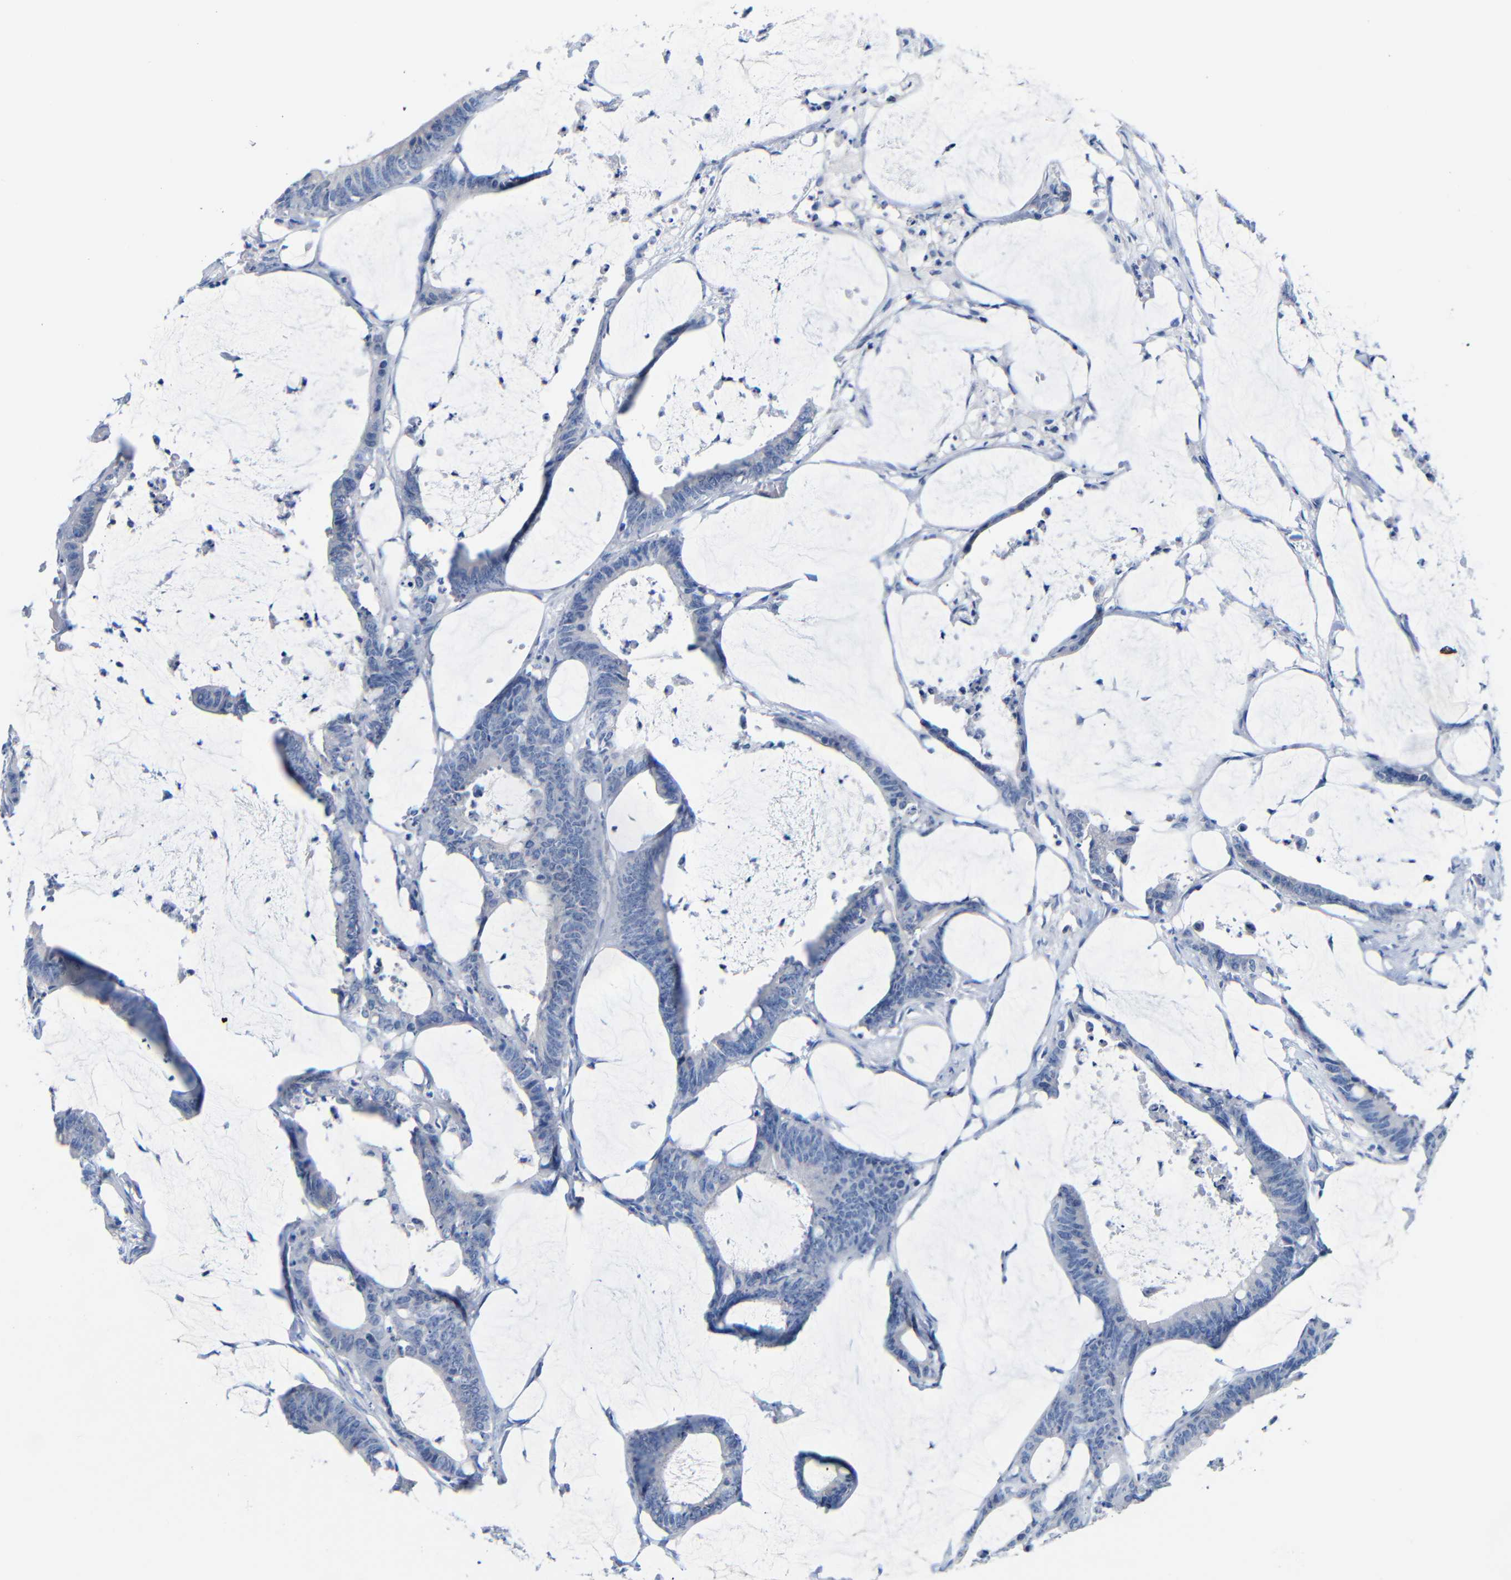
{"staining": {"intensity": "negative", "quantity": "none", "location": "none"}, "tissue": "colorectal cancer", "cell_type": "Tumor cells", "image_type": "cancer", "snomed": [{"axis": "morphology", "description": "Adenocarcinoma, NOS"}, {"axis": "topography", "description": "Rectum"}], "caption": "A high-resolution image shows immunohistochemistry (IHC) staining of colorectal cancer, which exhibits no significant expression in tumor cells.", "gene": "CGNL1", "patient": {"sex": "female", "age": 66}}